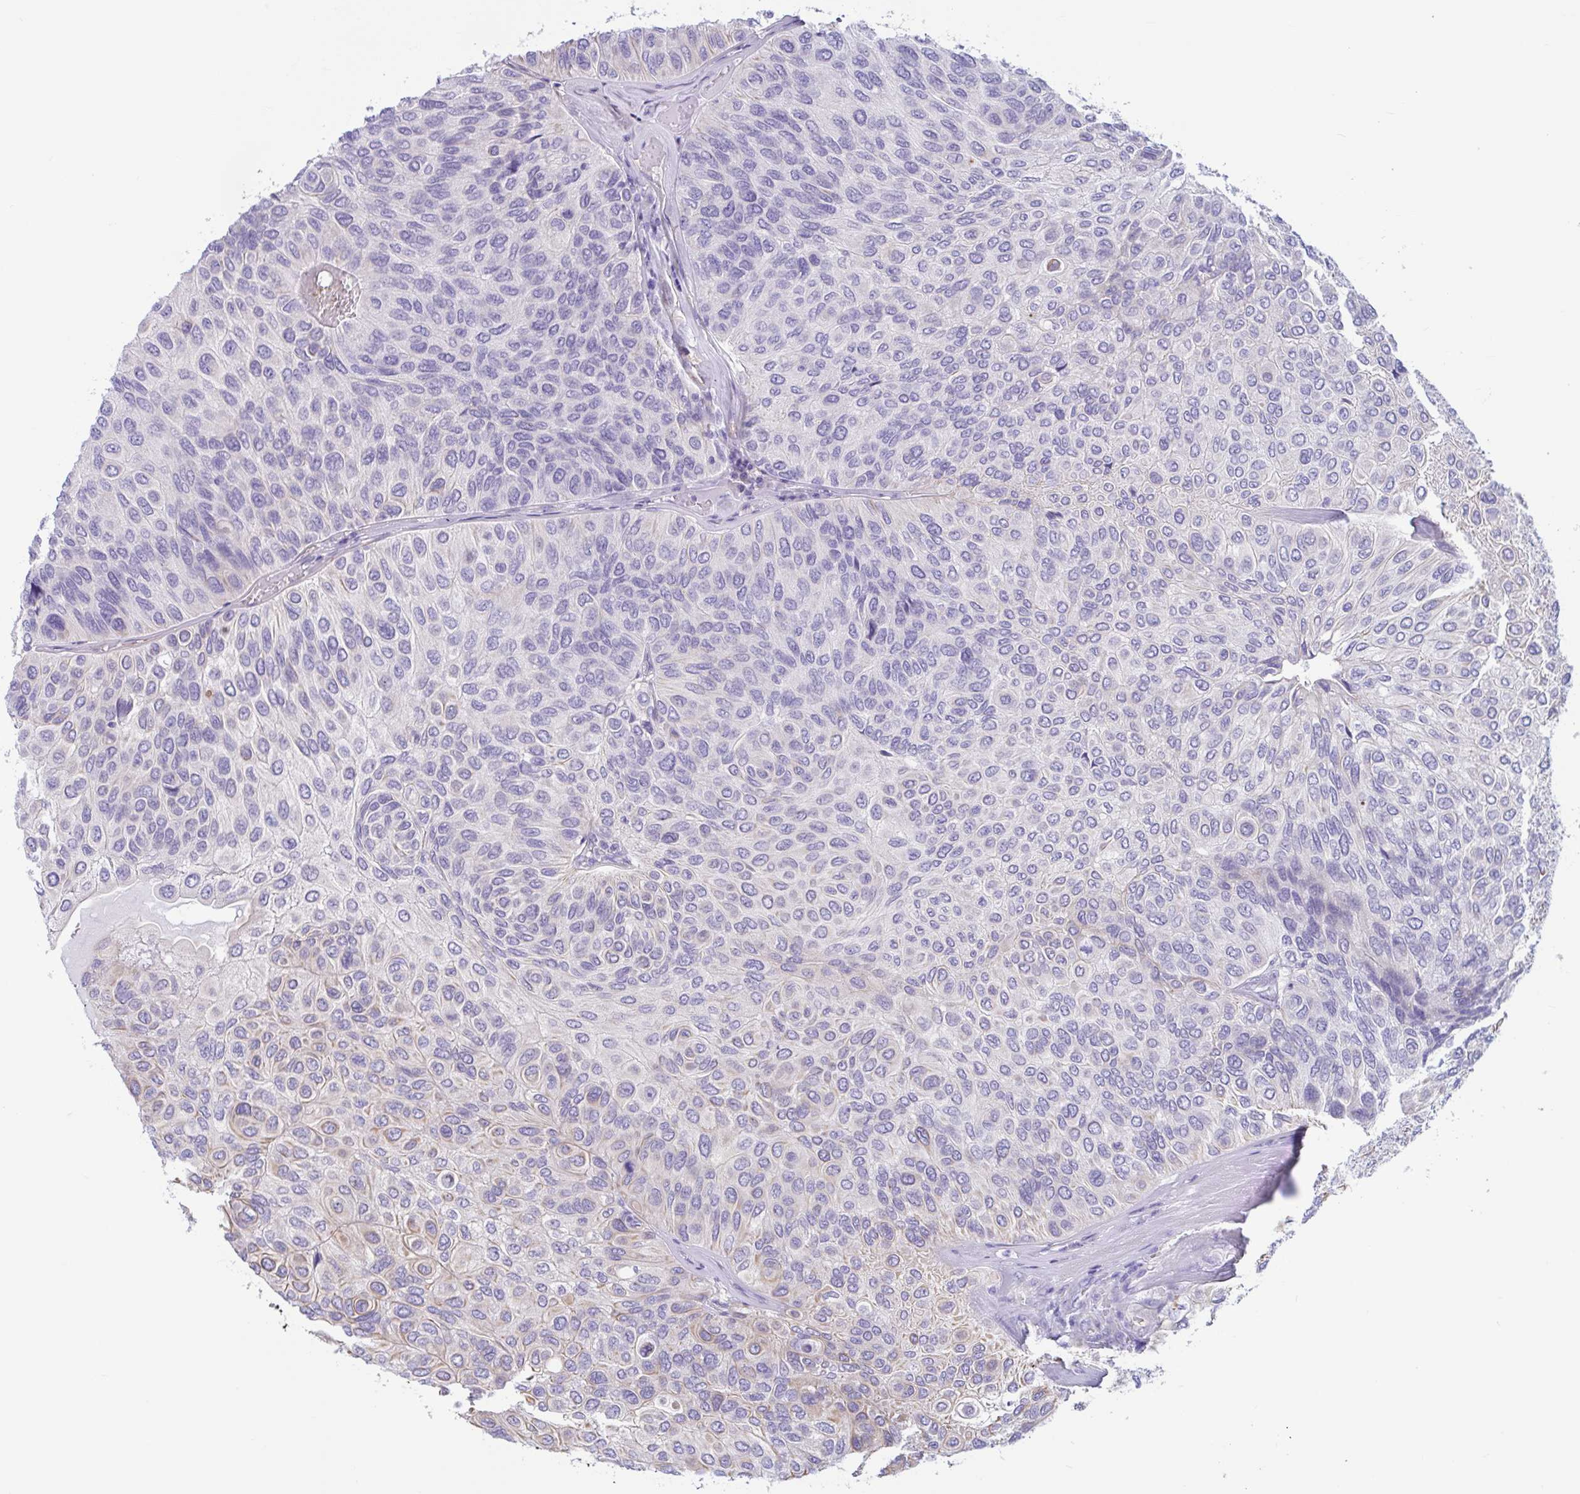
{"staining": {"intensity": "weak", "quantity": "25%-75%", "location": "cytoplasmic/membranous"}, "tissue": "urothelial cancer", "cell_type": "Tumor cells", "image_type": "cancer", "snomed": [{"axis": "morphology", "description": "Urothelial carcinoma, High grade"}, {"axis": "topography", "description": "Urinary bladder"}], "caption": "Immunohistochemistry of human high-grade urothelial carcinoma displays low levels of weak cytoplasmic/membranous staining in about 25%-75% of tumor cells.", "gene": "TNNI2", "patient": {"sex": "male", "age": 66}}